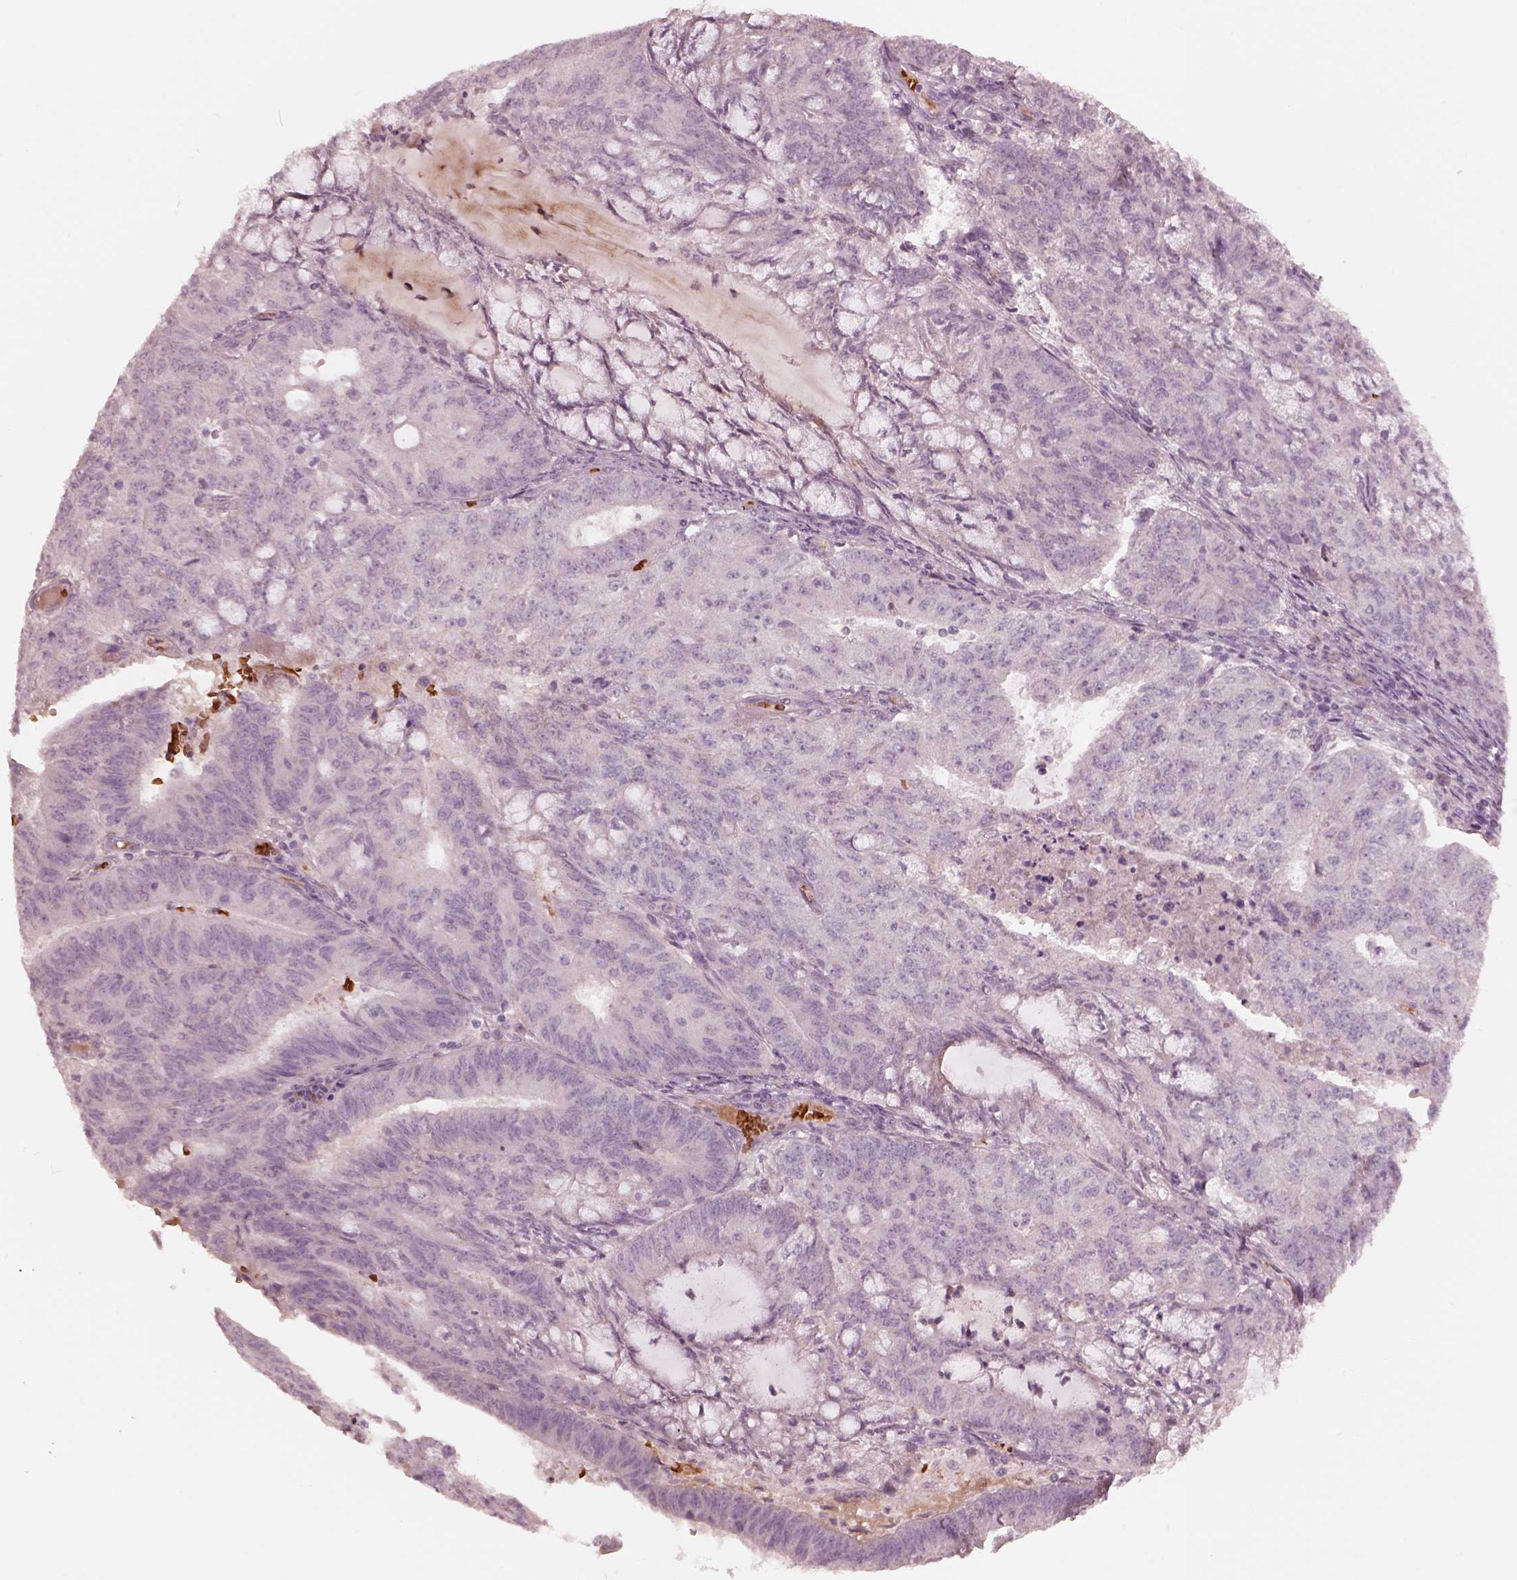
{"staining": {"intensity": "negative", "quantity": "none", "location": "none"}, "tissue": "endometrial cancer", "cell_type": "Tumor cells", "image_type": "cancer", "snomed": [{"axis": "morphology", "description": "Adenocarcinoma, NOS"}, {"axis": "topography", "description": "Endometrium"}], "caption": "This is an immunohistochemistry photomicrograph of human endometrial adenocarcinoma. There is no staining in tumor cells.", "gene": "ANKLE1", "patient": {"sex": "female", "age": 82}}